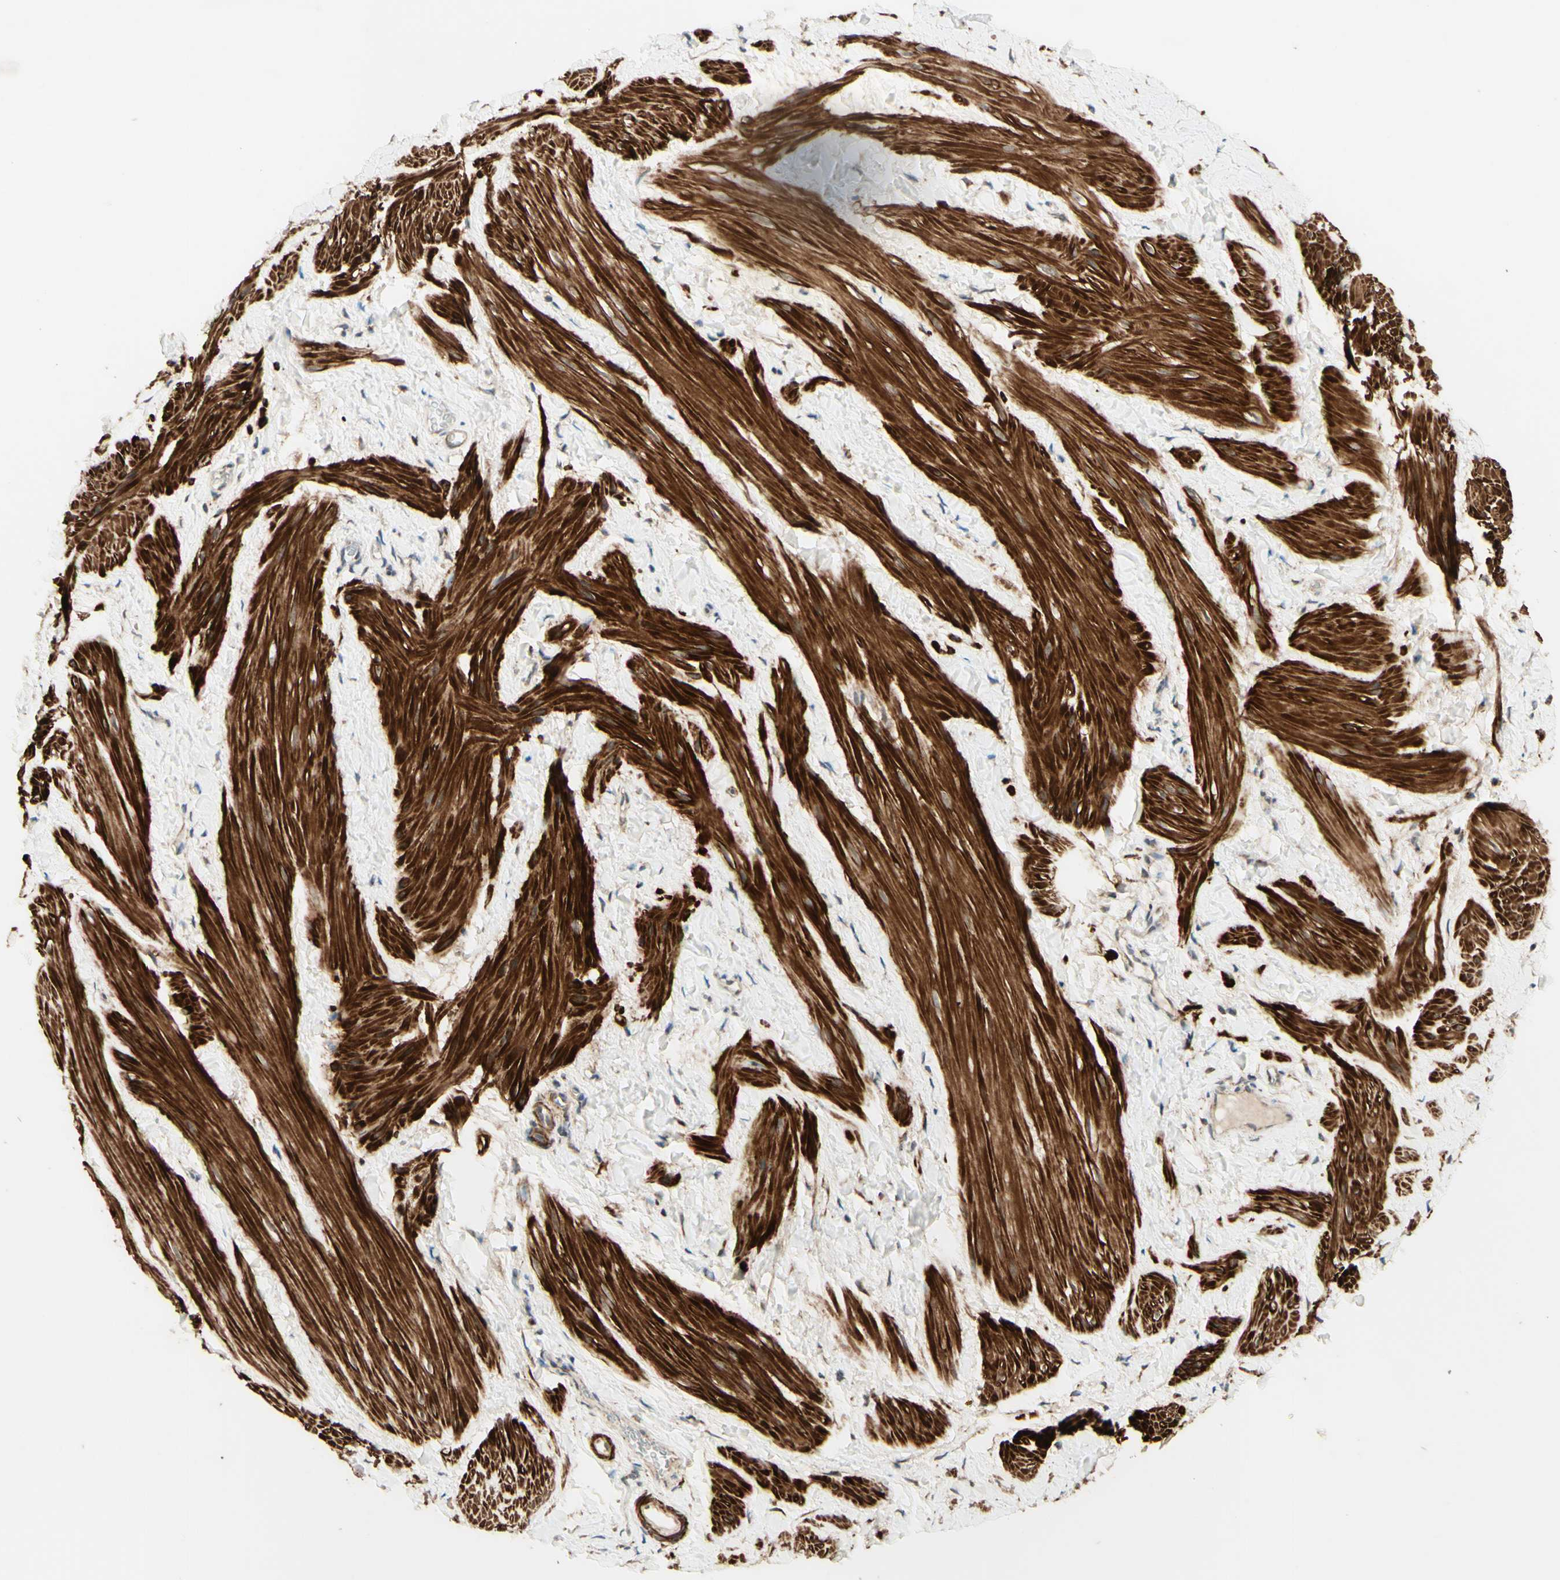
{"staining": {"intensity": "strong", "quantity": ">75%", "location": "cytoplasmic/membranous"}, "tissue": "smooth muscle", "cell_type": "Smooth muscle cells", "image_type": "normal", "snomed": [{"axis": "morphology", "description": "Normal tissue, NOS"}, {"axis": "topography", "description": "Smooth muscle"}], "caption": "The photomicrograph reveals immunohistochemical staining of normal smooth muscle. There is strong cytoplasmic/membranous expression is present in approximately >75% of smooth muscle cells.", "gene": "DHRS3", "patient": {"sex": "male", "age": 16}}